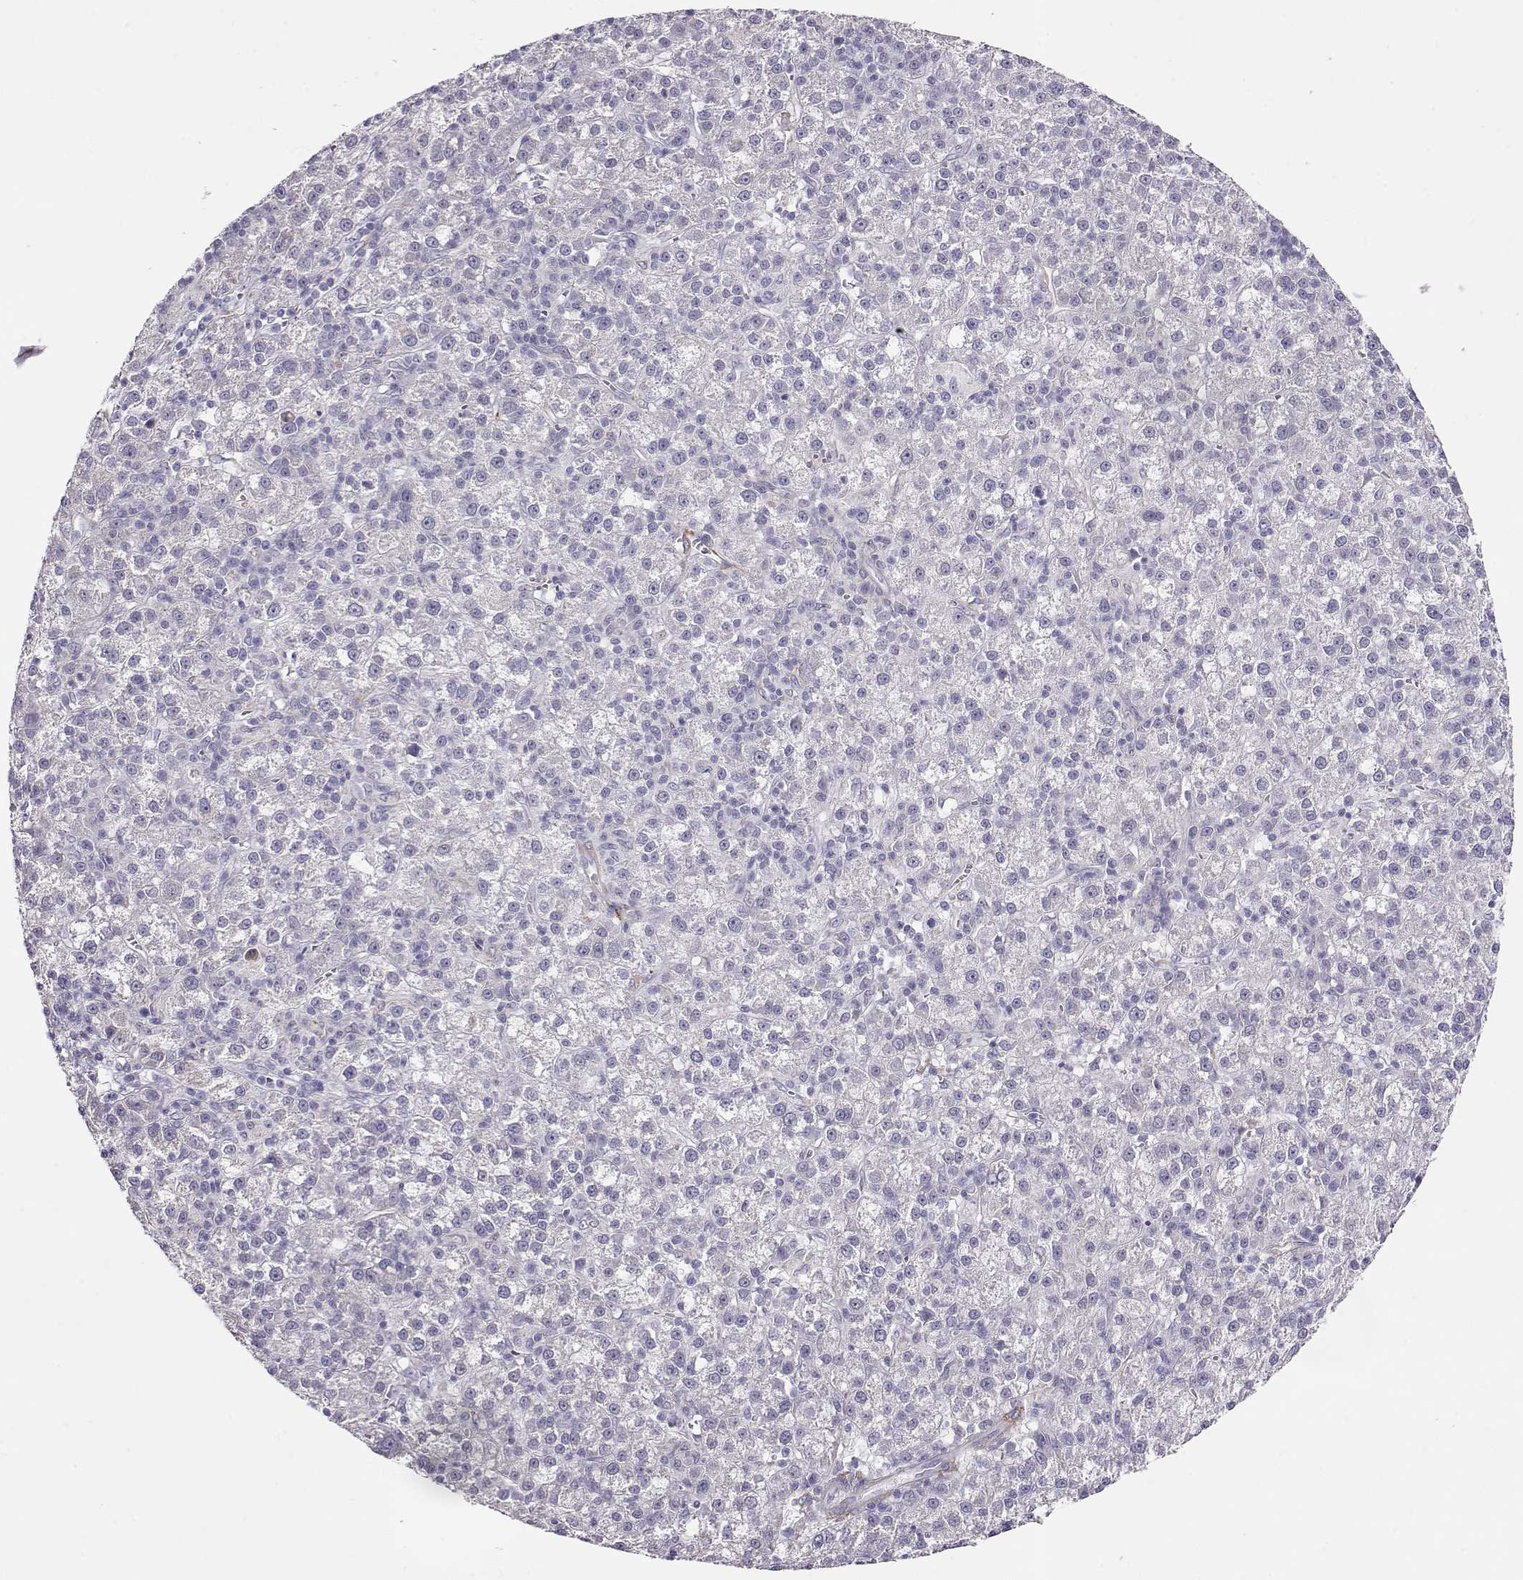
{"staining": {"intensity": "negative", "quantity": "none", "location": "none"}, "tissue": "liver cancer", "cell_type": "Tumor cells", "image_type": "cancer", "snomed": [{"axis": "morphology", "description": "Carcinoma, Hepatocellular, NOS"}, {"axis": "topography", "description": "Liver"}], "caption": "Liver cancer (hepatocellular carcinoma) was stained to show a protein in brown. There is no significant staining in tumor cells.", "gene": "RBM44", "patient": {"sex": "female", "age": 60}}